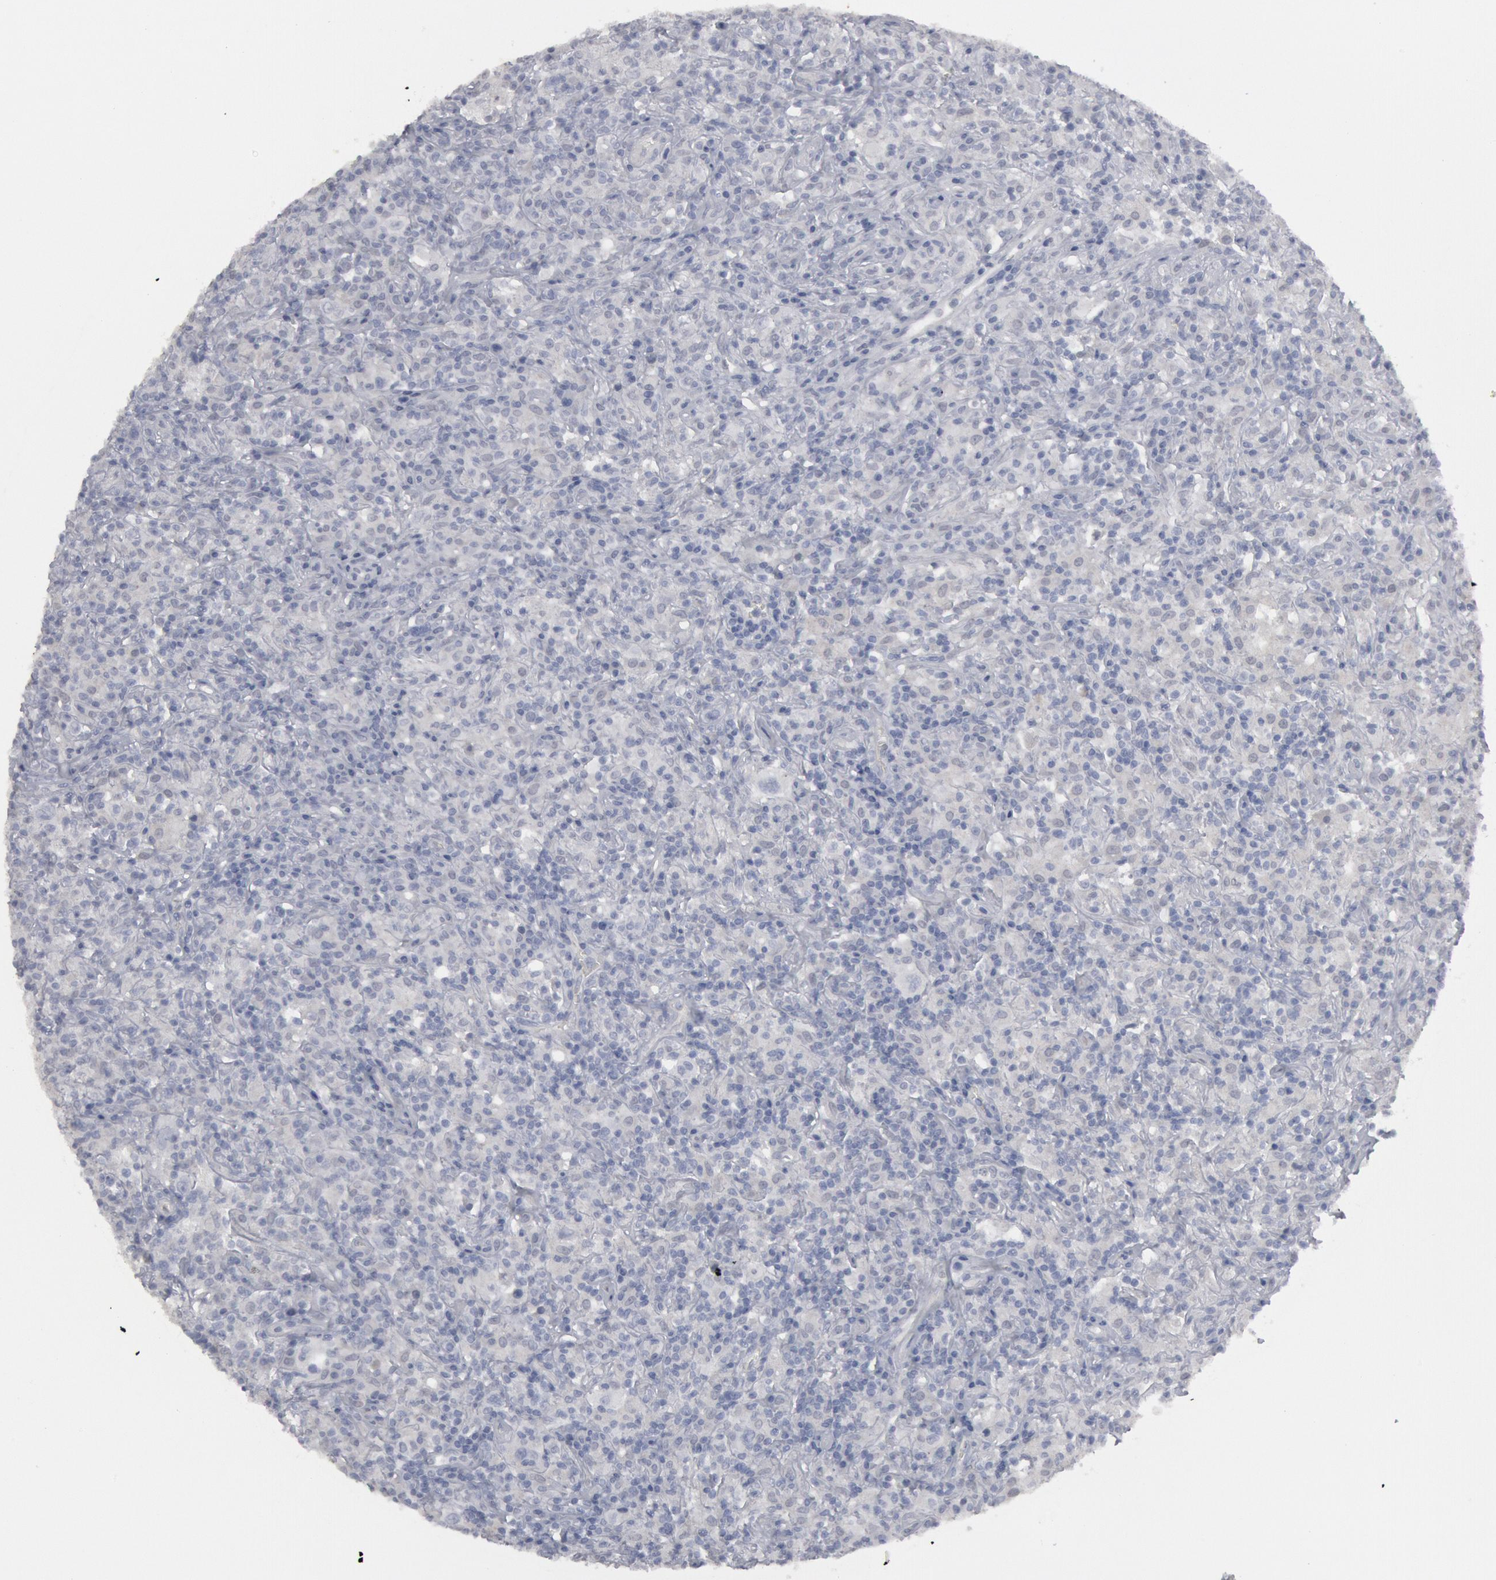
{"staining": {"intensity": "negative", "quantity": "none", "location": "none"}, "tissue": "lymphoma", "cell_type": "Tumor cells", "image_type": "cancer", "snomed": [{"axis": "morphology", "description": "Hodgkin's disease, NOS"}, {"axis": "topography", "description": "Lymph node"}], "caption": "Tumor cells are negative for protein expression in human lymphoma.", "gene": "DMC1", "patient": {"sex": "male", "age": 46}}